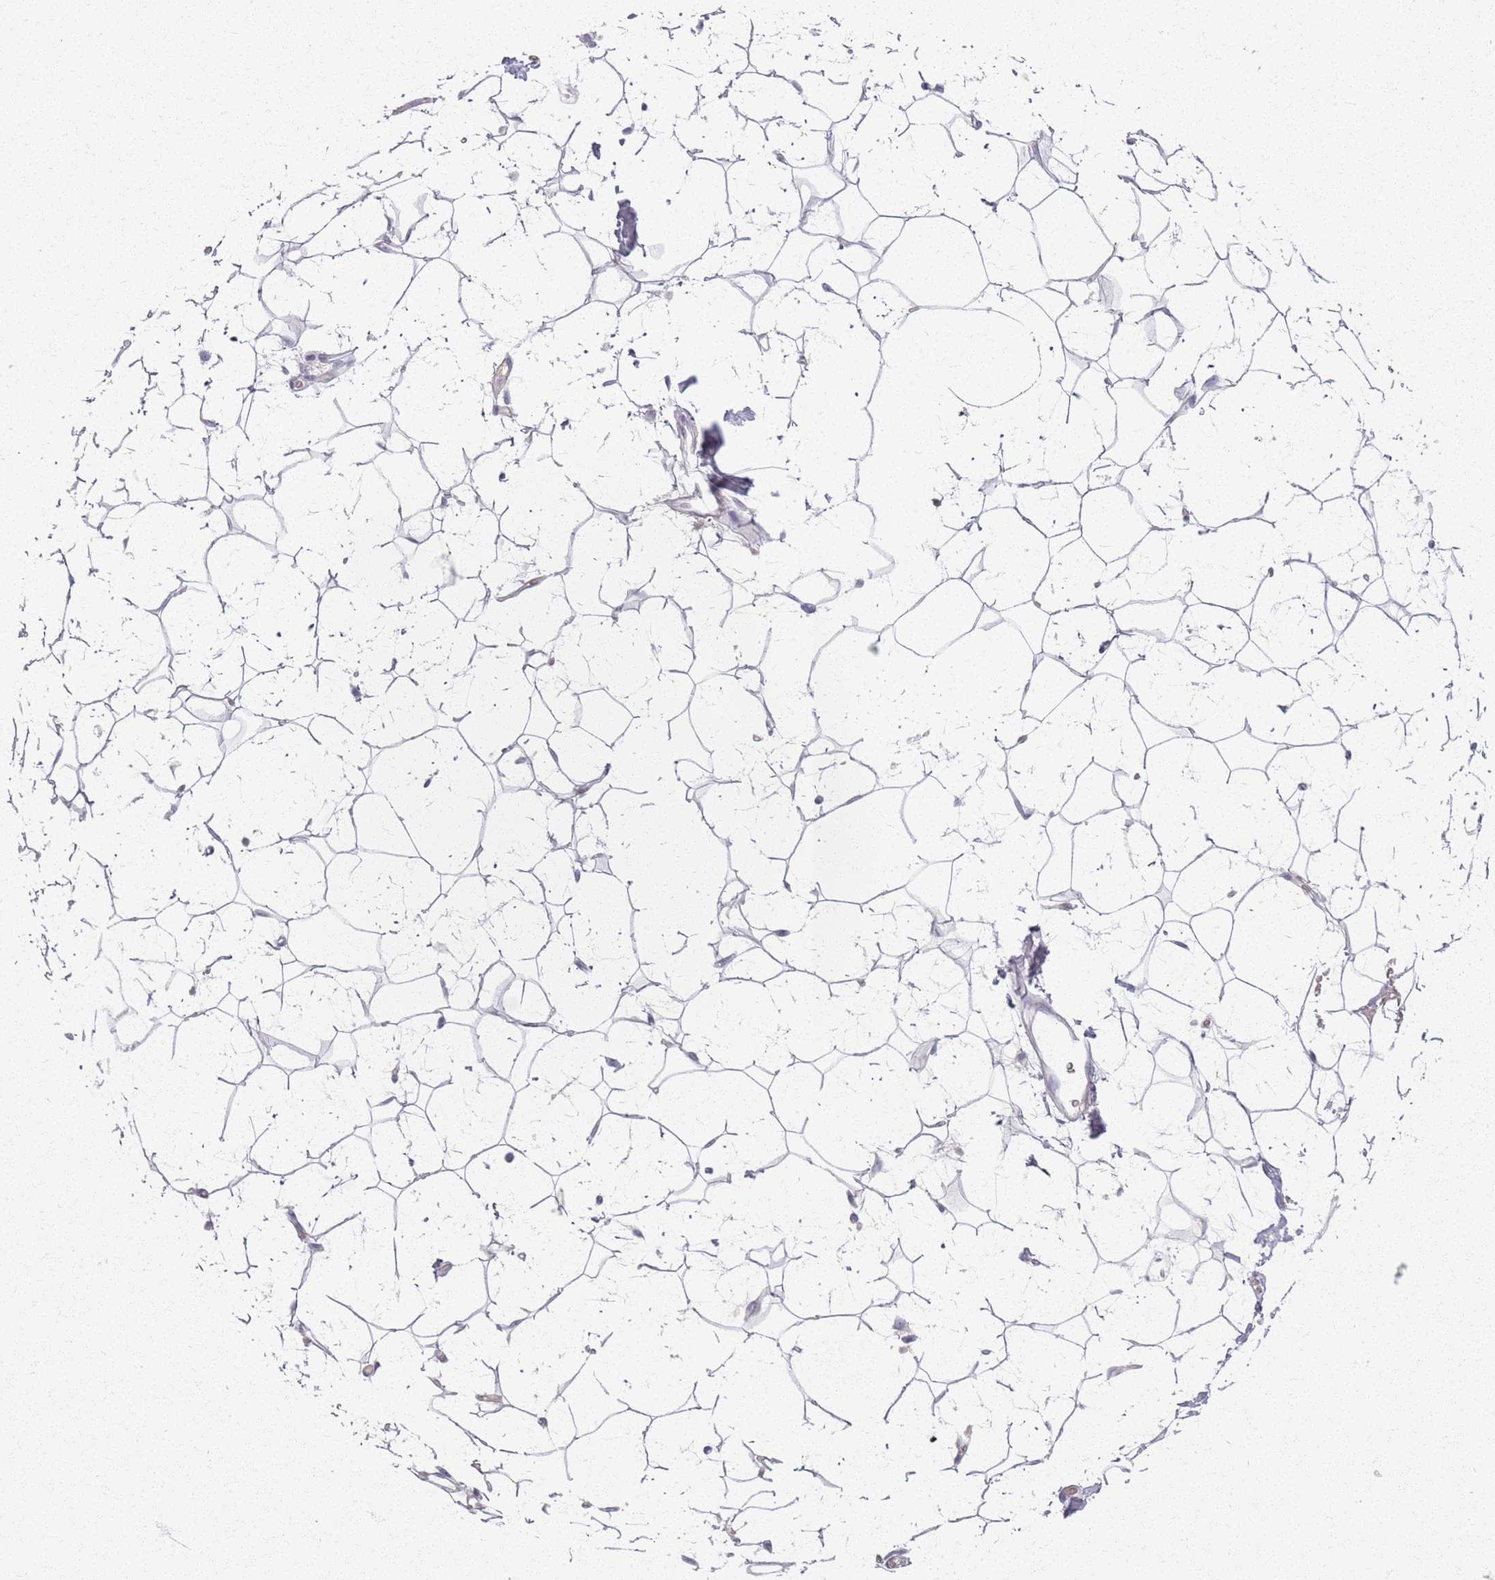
{"staining": {"intensity": "negative", "quantity": "none", "location": "none"}, "tissue": "adipose tissue", "cell_type": "Adipocytes", "image_type": "normal", "snomed": [{"axis": "morphology", "description": "Normal tissue, NOS"}, {"axis": "topography", "description": "Breast"}], "caption": "A histopathology image of adipose tissue stained for a protein displays no brown staining in adipocytes. (IHC, brightfield microscopy, high magnification).", "gene": "CRIPT", "patient": {"sex": "female", "age": 26}}